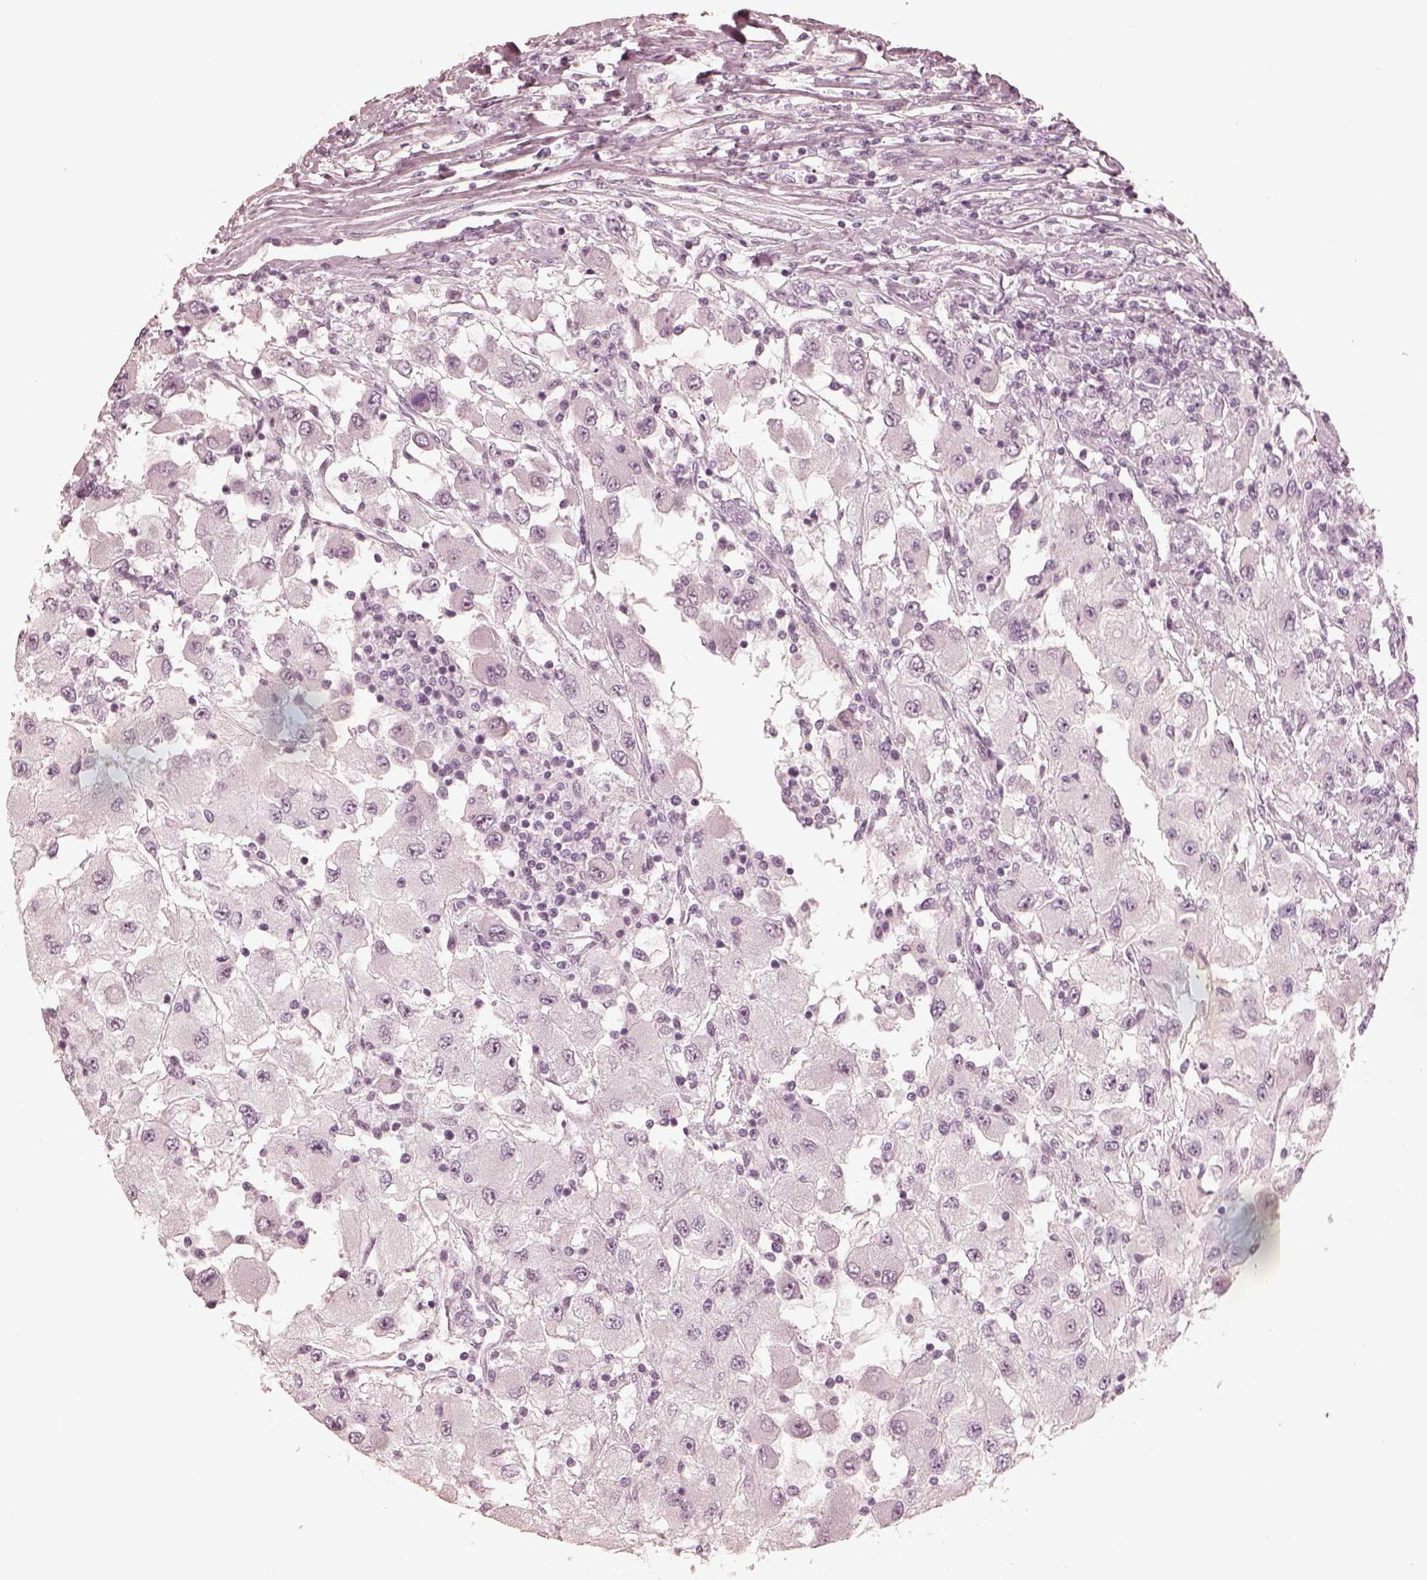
{"staining": {"intensity": "negative", "quantity": "none", "location": "none"}, "tissue": "renal cancer", "cell_type": "Tumor cells", "image_type": "cancer", "snomed": [{"axis": "morphology", "description": "Adenocarcinoma, NOS"}, {"axis": "topography", "description": "Kidney"}], "caption": "This is an immunohistochemistry histopathology image of renal cancer (adenocarcinoma). There is no staining in tumor cells.", "gene": "CALR3", "patient": {"sex": "female", "age": 67}}